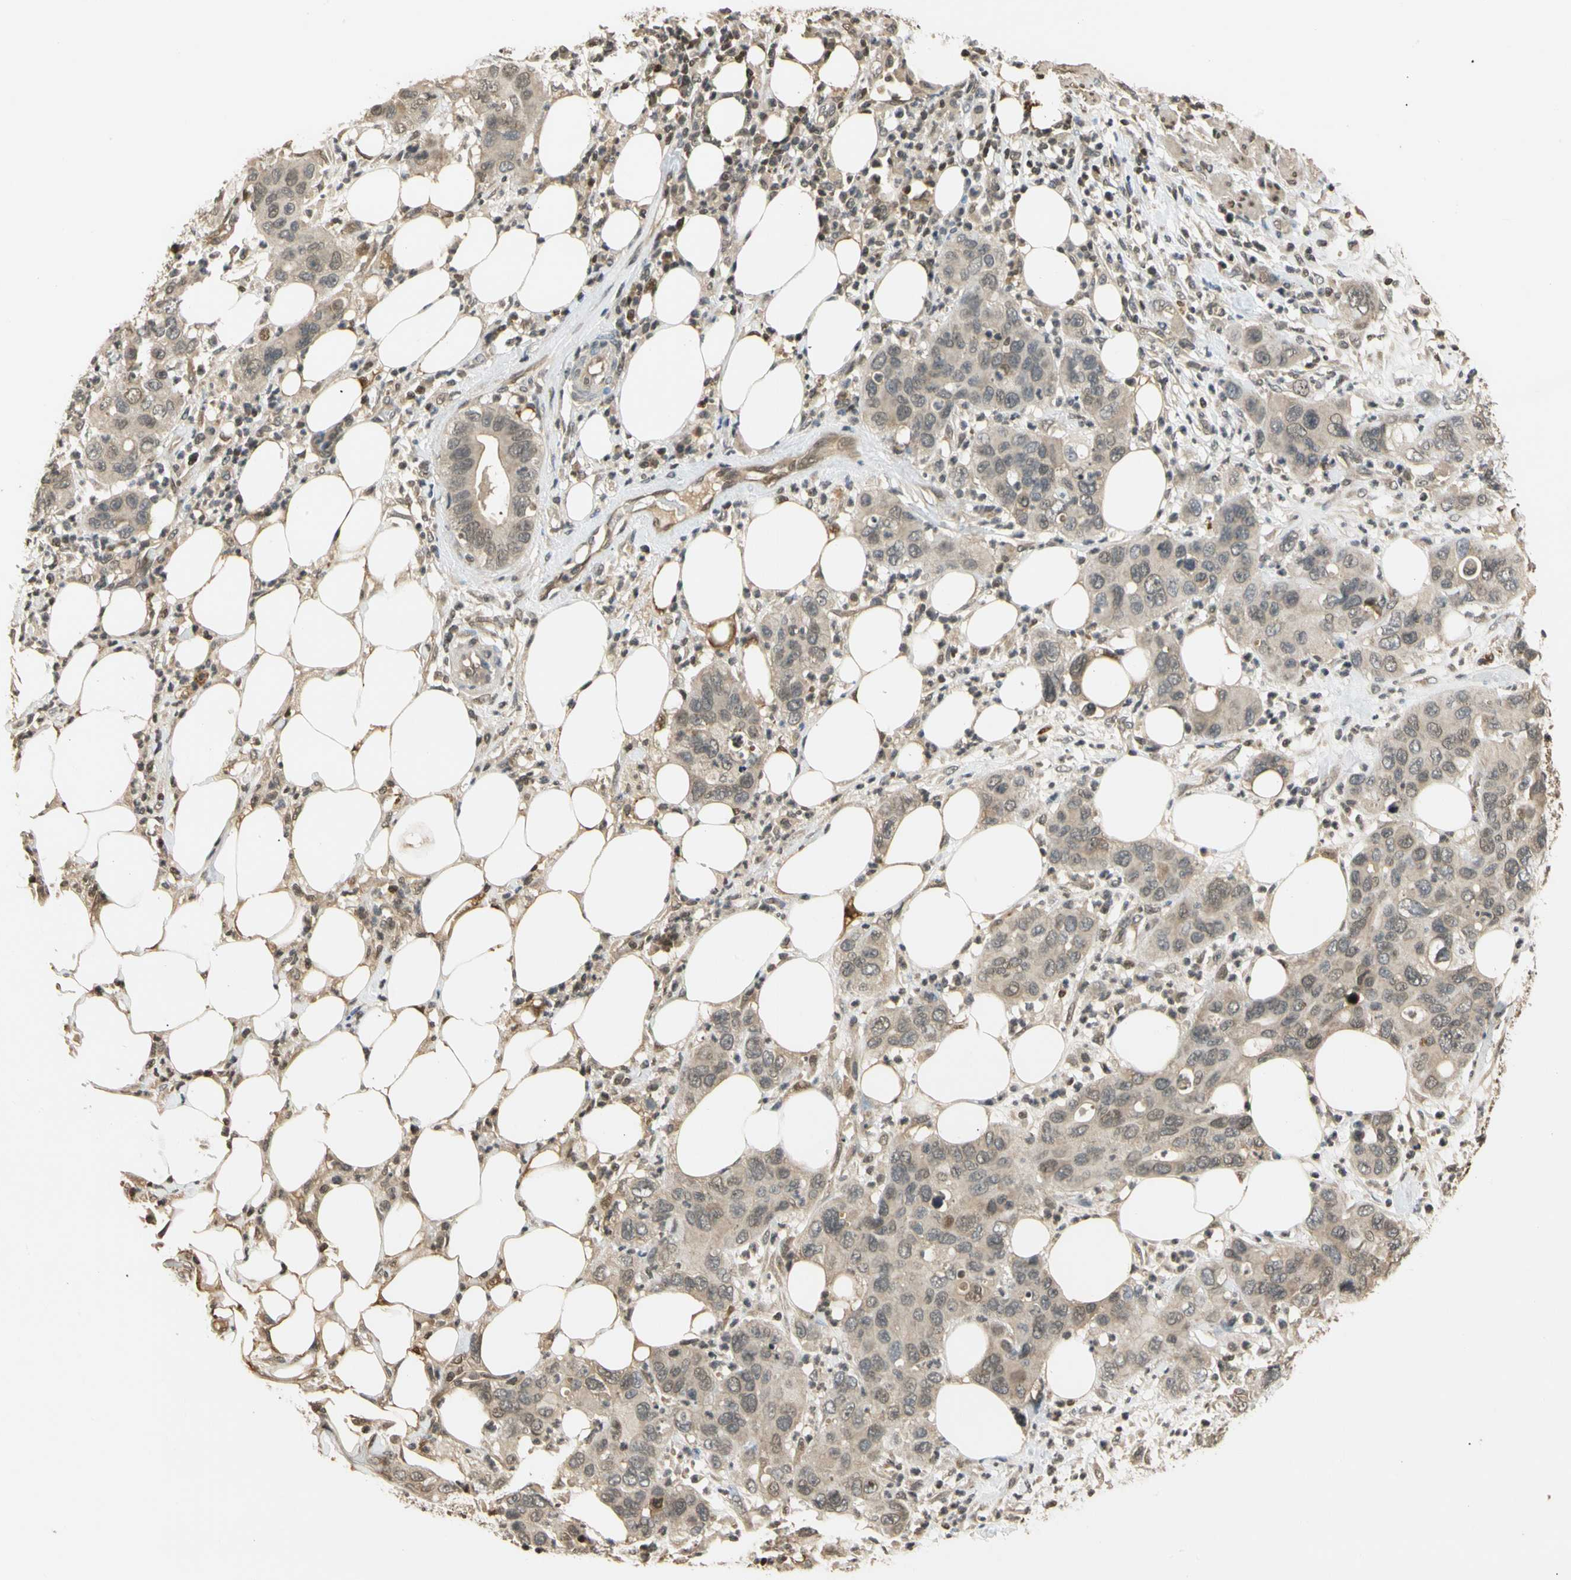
{"staining": {"intensity": "weak", "quantity": ">75%", "location": "cytoplasmic/membranous"}, "tissue": "pancreatic cancer", "cell_type": "Tumor cells", "image_type": "cancer", "snomed": [{"axis": "morphology", "description": "Adenocarcinoma, NOS"}, {"axis": "topography", "description": "Pancreas"}], "caption": "Brown immunohistochemical staining in human pancreatic cancer shows weak cytoplasmic/membranous expression in about >75% of tumor cells.", "gene": "SOD1", "patient": {"sex": "female", "age": 71}}